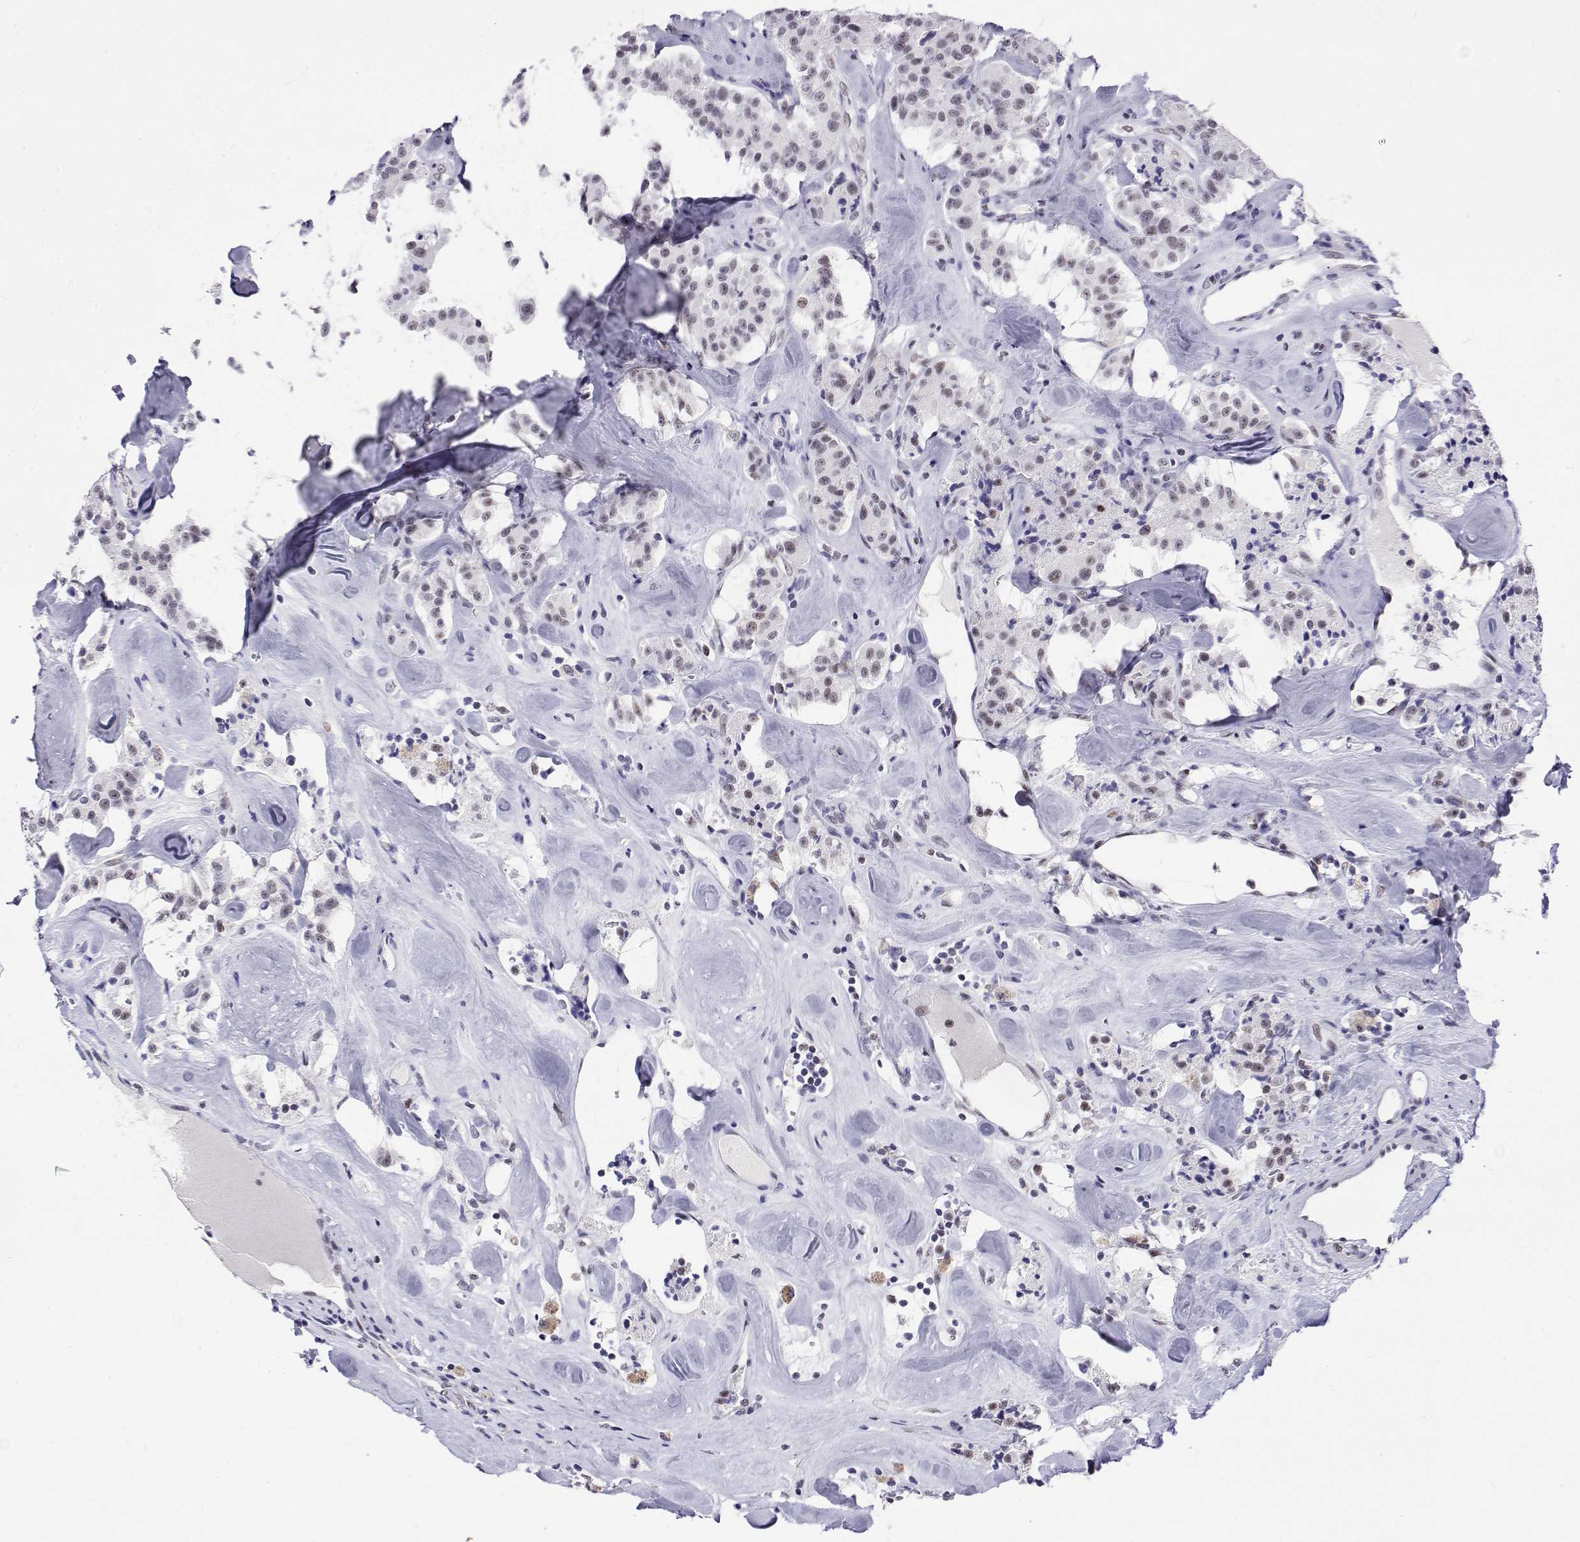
{"staining": {"intensity": "negative", "quantity": "none", "location": "none"}, "tissue": "carcinoid", "cell_type": "Tumor cells", "image_type": "cancer", "snomed": [{"axis": "morphology", "description": "Carcinoid, malignant, NOS"}, {"axis": "topography", "description": "Pancreas"}], "caption": "DAB immunohistochemical staining of carcinoid (malignant) displays no significant expression in tumor cells.", "gene": "POLDIP3", "patient": {"sex": "male", "age": 41}}